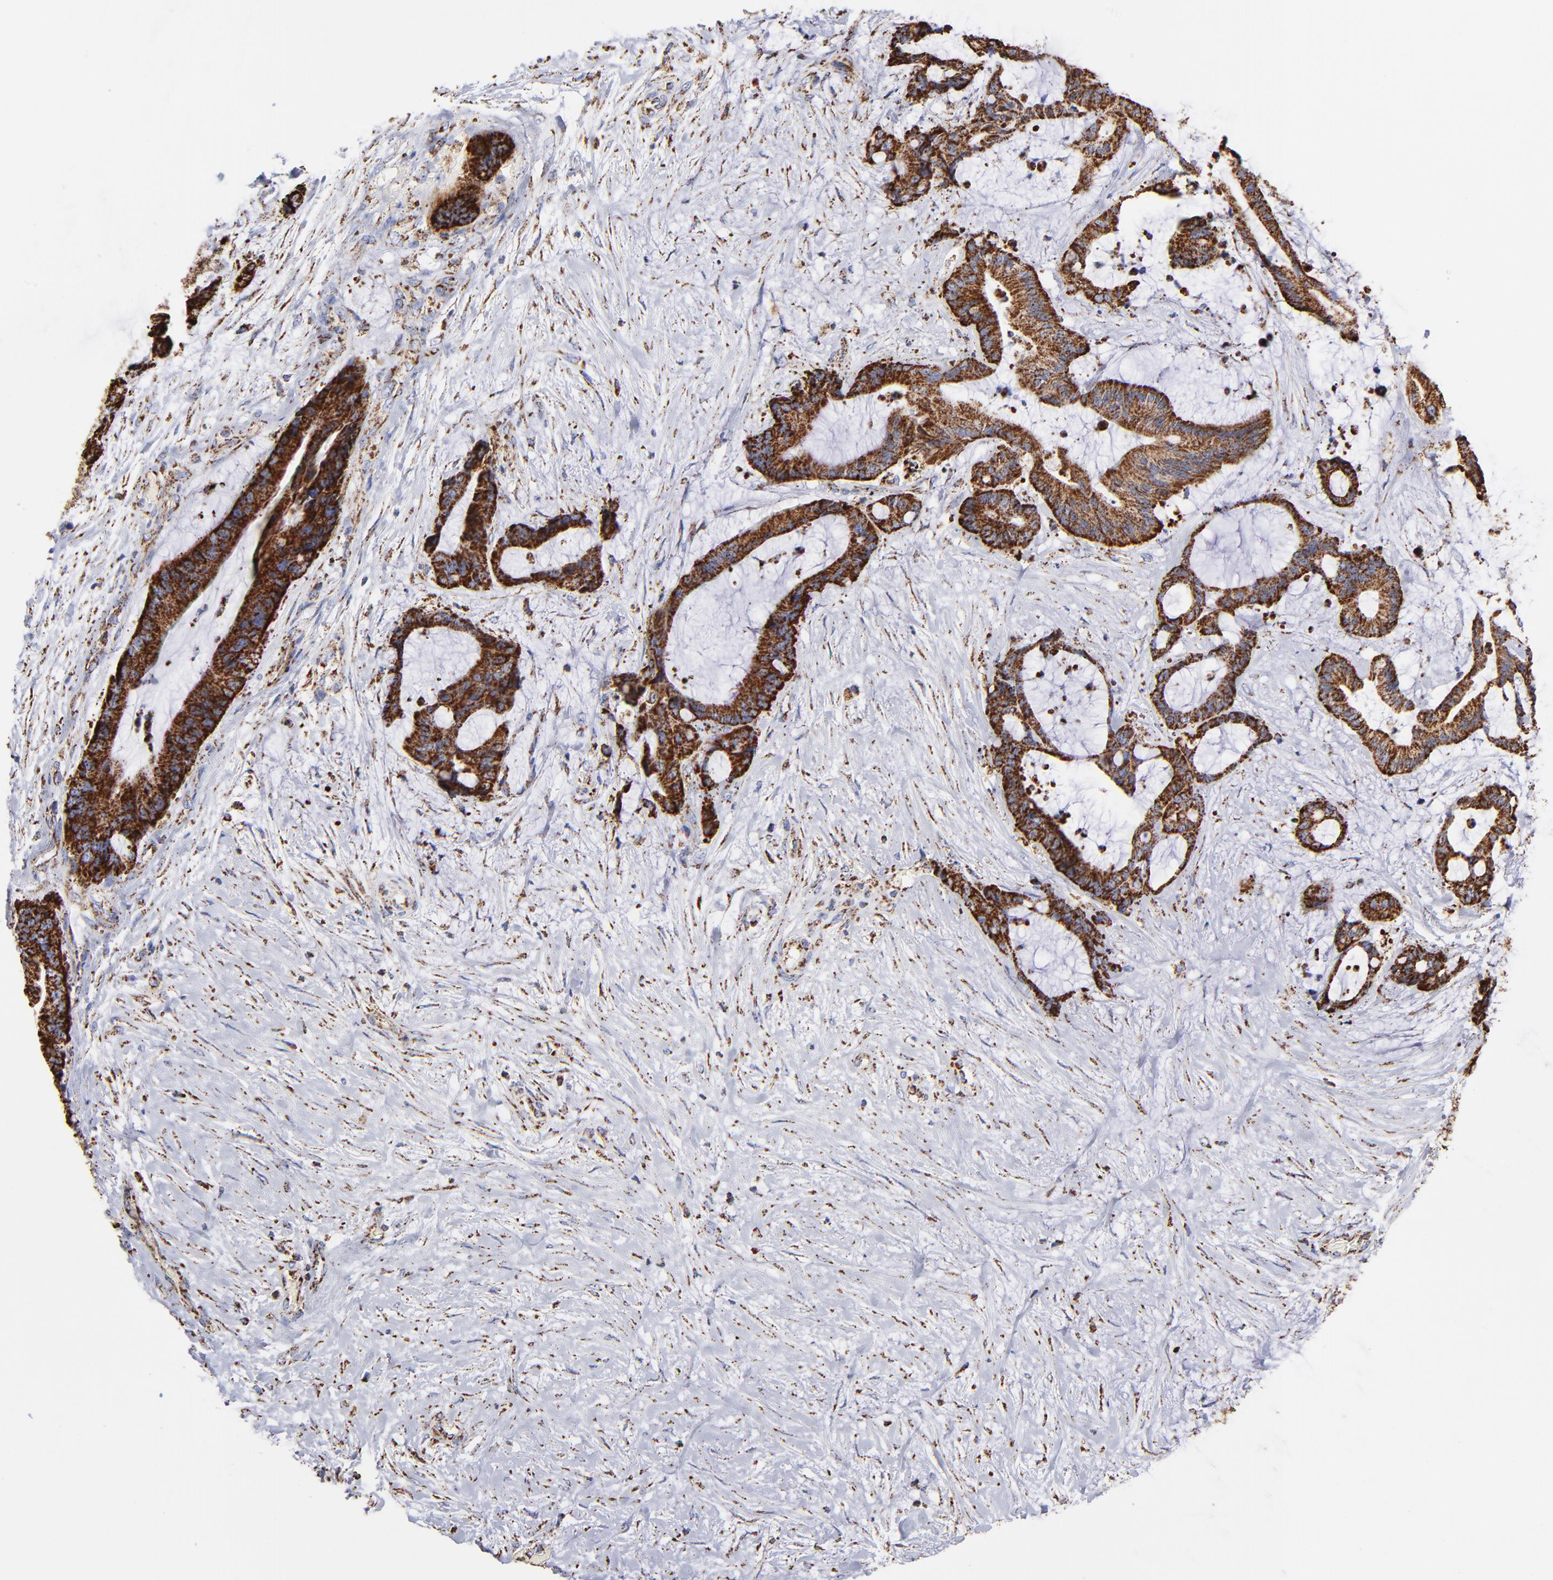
{"staining": {"intensity": "strong", "quantity": ">75%", "location": "cytoplasmic/membranous"}, "tissue": "liver cancer", "cell_type": "Tumor cells", "image_type": "cancer", "snomed": [{"axis": "morphology", "description": "Cholangiocarcinoma"}, {"axis": "topography", "description": "Liver"}], "caption": "IHC (DAB) staining of liver cancer displays strong cytoplasmic/membranous protein positivity in approximately >75% of tumor cells. The protein is shown in brown color, while the nuclei are stained blue.", "gene": "PHB1", "patient": {"sex": "female", "age": 73}}